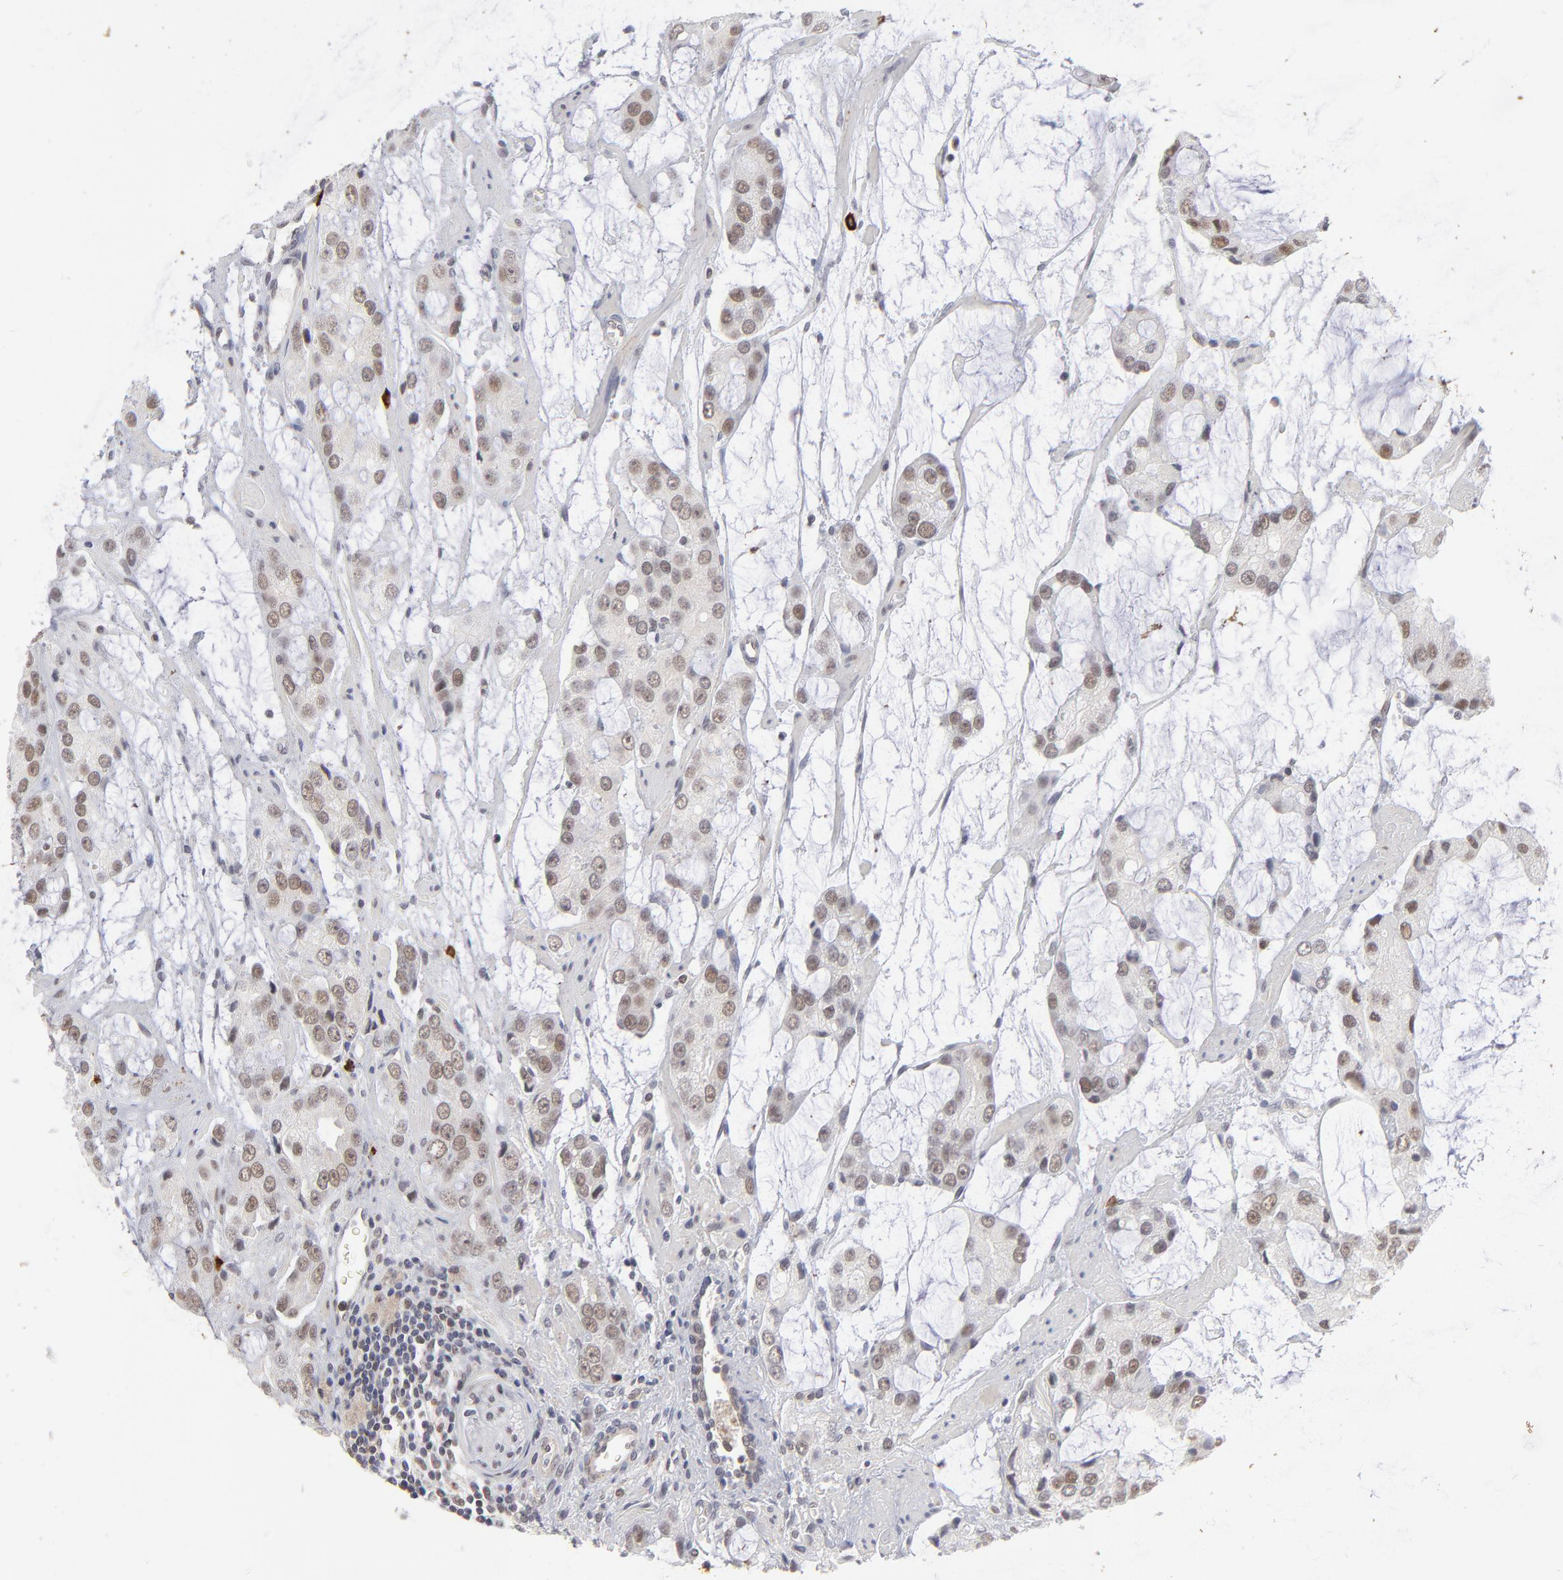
{"staining": {"intensity": "weak", "quantity": "25%-75%", "location": "nuclear"}, "tissue": "prostate cancer", "cell_type": "Tumor cells", "image_type": "cancer", "snomed": [{"axis": "morphology", "description": "Adenocarcinoma, High grade"}, {"axis": "topography", "description": "Prostate"}], "caption": "A brown stain shows weak nuclear positivity of a protein in prostate cancer (adenocarcinoma (high-grade)) tumor cells.", "gene": "NBN", "patient": {"sex": "male", "age": 67}}